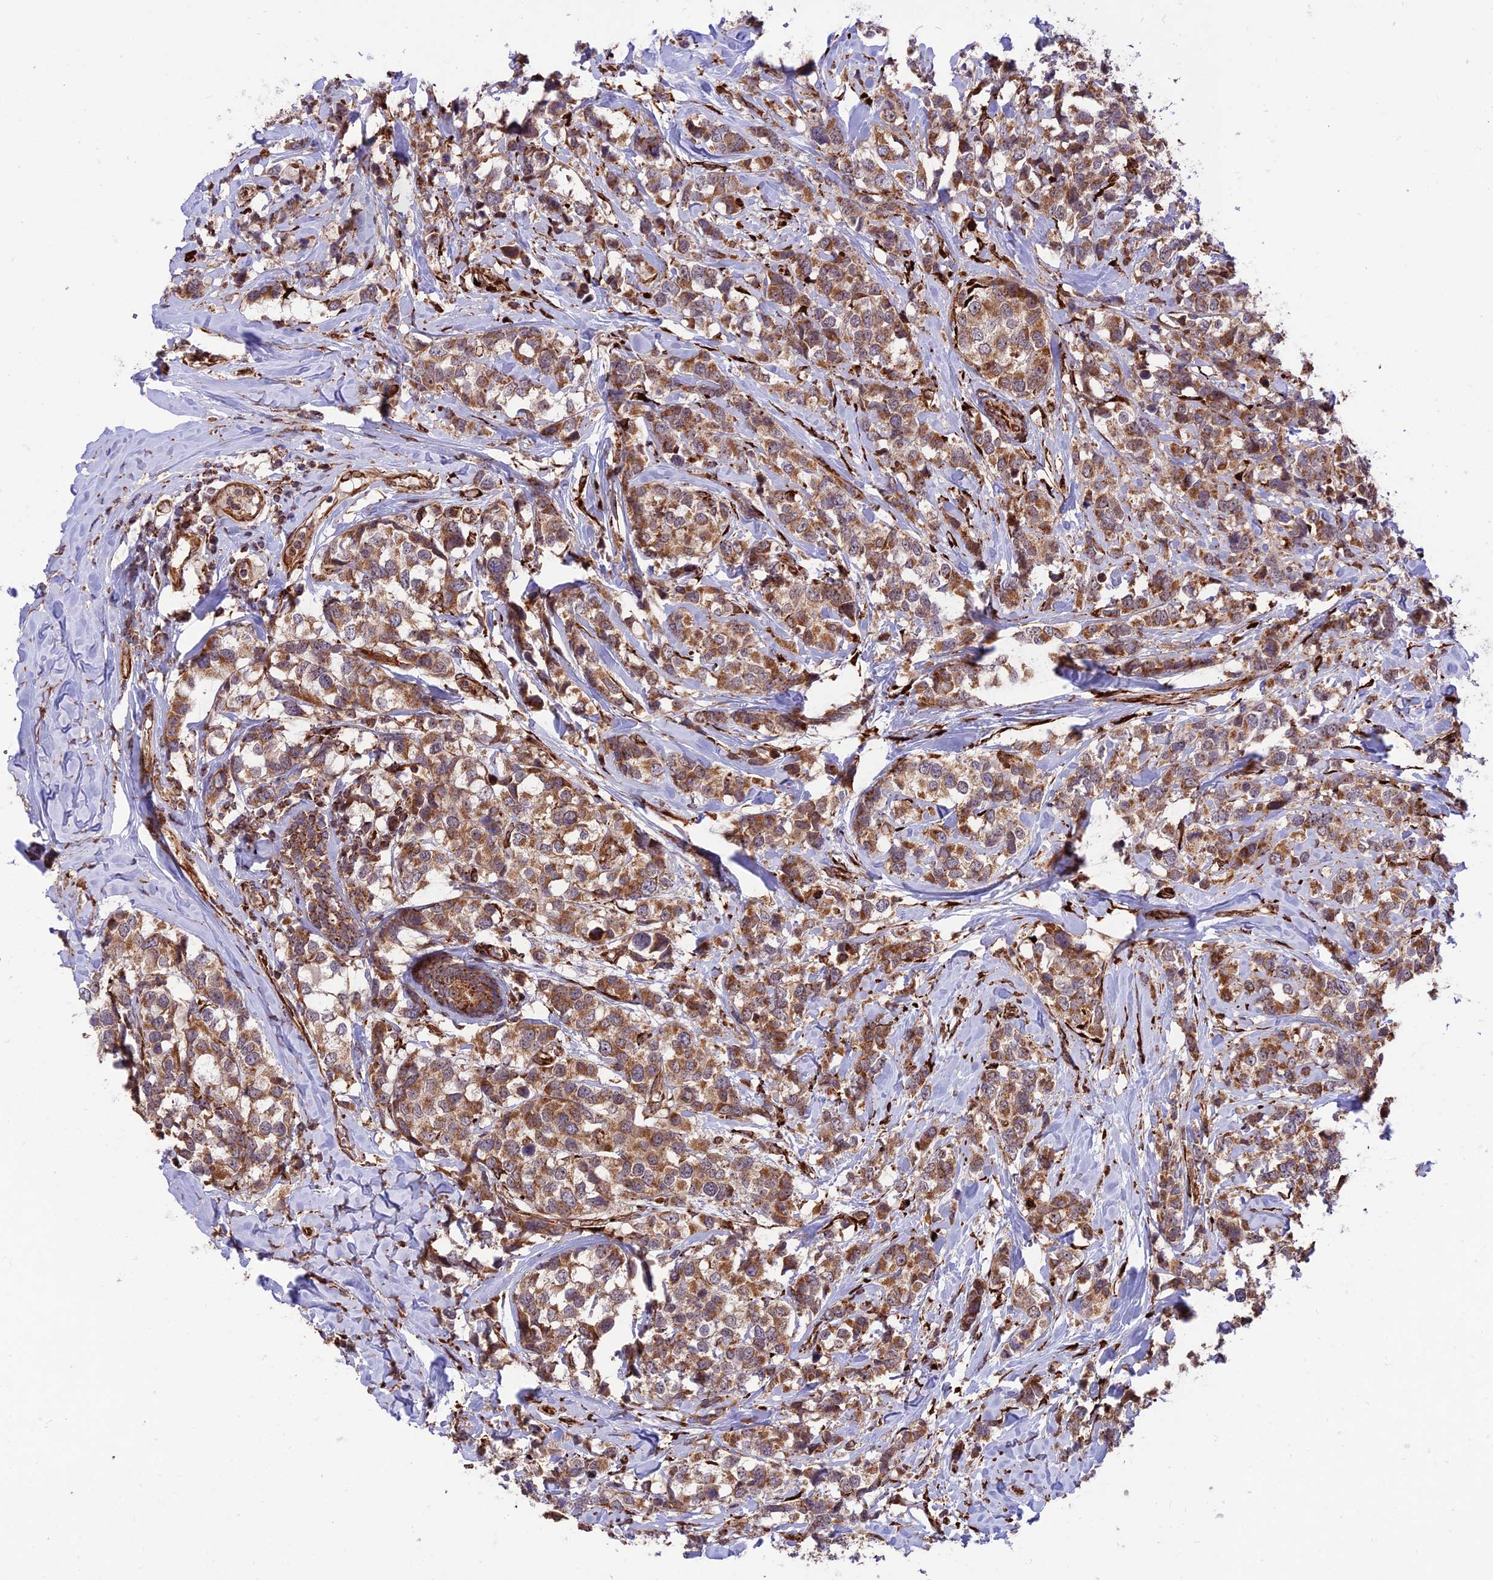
{"staining": {"intensity": "strong", "quantity": ">75%", "location": "cytoplasmic/membranous"}, "tissue": "breast cancer", "cell_type": "Tumor cells", "image_type": "cancer", "snomed": [{"axis": "morphology", "description": "Lobular carcinoma"}, {"axis": "topography", "description": "Breast"}], "caption": "An image showing strong cytoplasmic/membranous positivity in approximately >75% of tumor cells in breast cancer (lobular carcinoma), as visualized by brown immunohistochemical staining.", "gene": "CRTAP", "patient": {"sex": "female", "age": 59}}